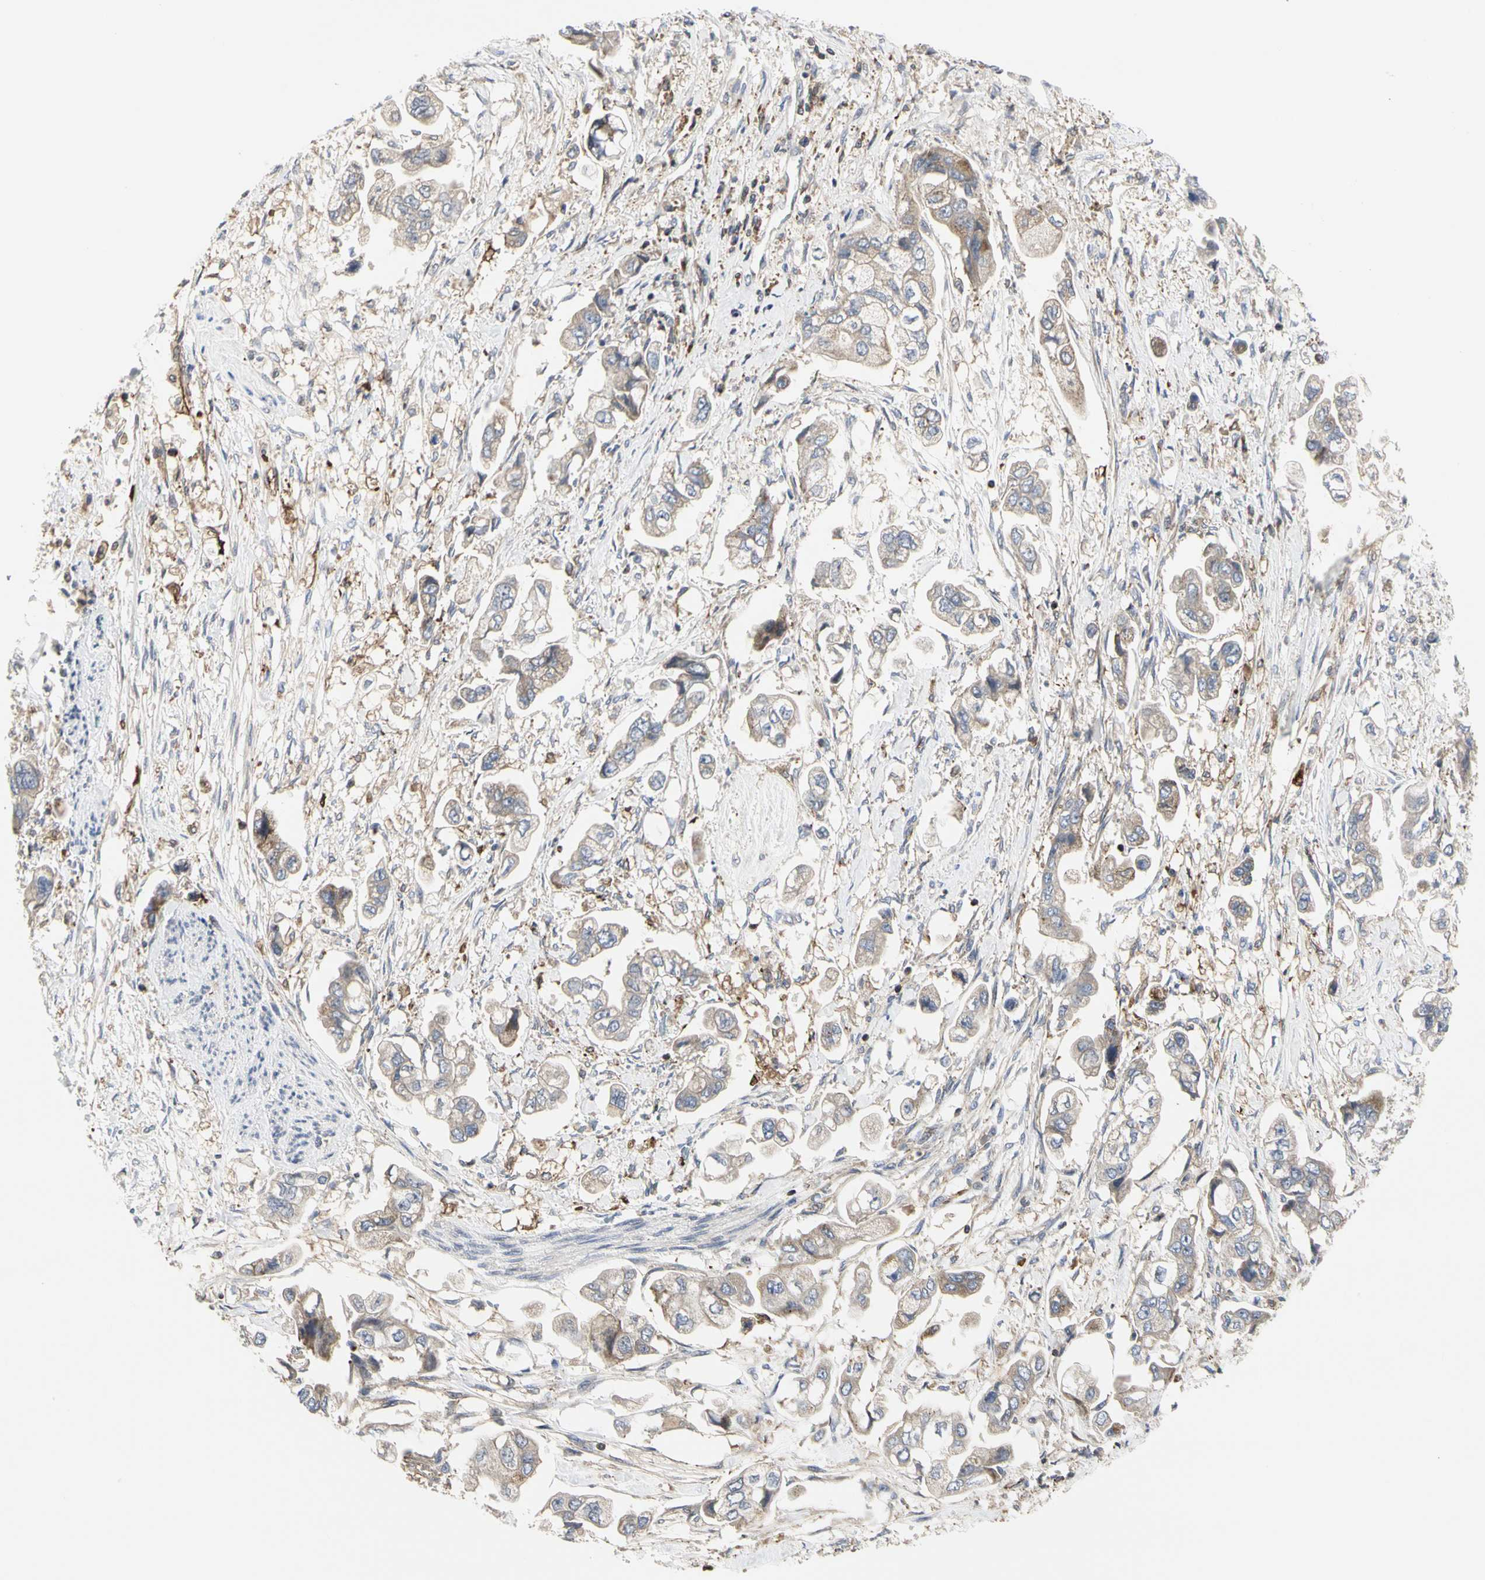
{"staining": {"intensity": "weak", "quantity": "<25%", "location": "cytoplasmic/membranous"}, "tissue": "stomach cancer", "cell_type": "Tumor cells", "image_type": "cancer", "snomed": [{"axis": "morphology", "description": "Adenocarcinoma, NOS"}, {"axis": "topography", "description": "Stomach"}], "caption": "Tumor cells are negative for brown protein staining in stomach adenocarcinoma.", "gene": "NAPG", "patient": {"sex": "male", "age": 62}}